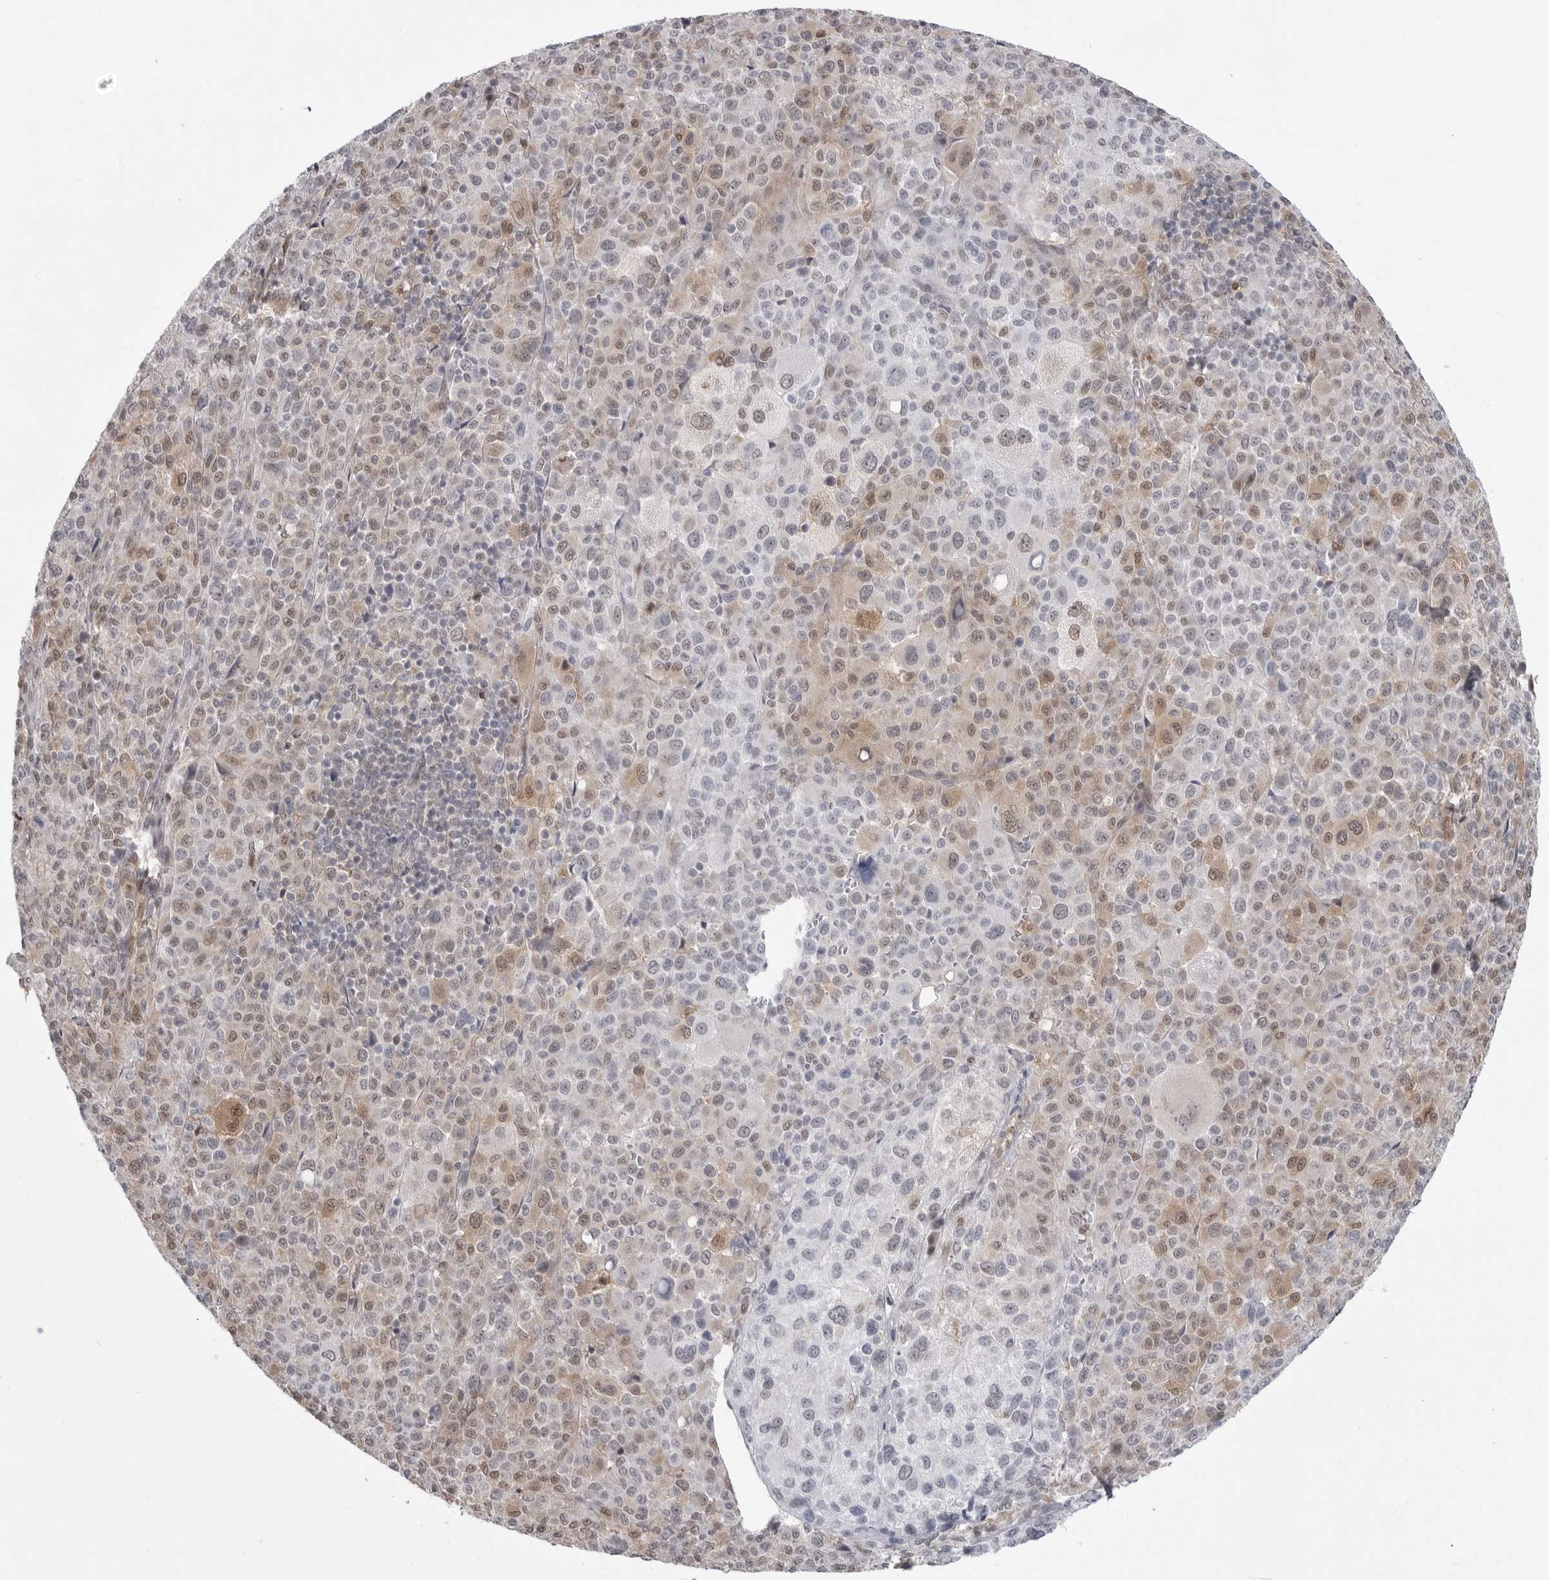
{"staining": {"intensity": "moderate", "quantity": "<25%", "location": "cytoplasmic/membranous,nuclear"}, "tissue": "melanoma", "cell_type": "Tumor cells", "image_type": "cancer", "snomed": [{"axis": "morphology", "description": "Malignant melanoma, Metastatic site"}, {"axis": "topography", "description": "Skin"}], "caption": "Tumor cells show low levels of moderate cytoplasmic/membranous and nuclear staining in approximately <25% of cells in human melanoma.", "gene": "PNPO", "patient": {"sex": "female", "age": 74}}